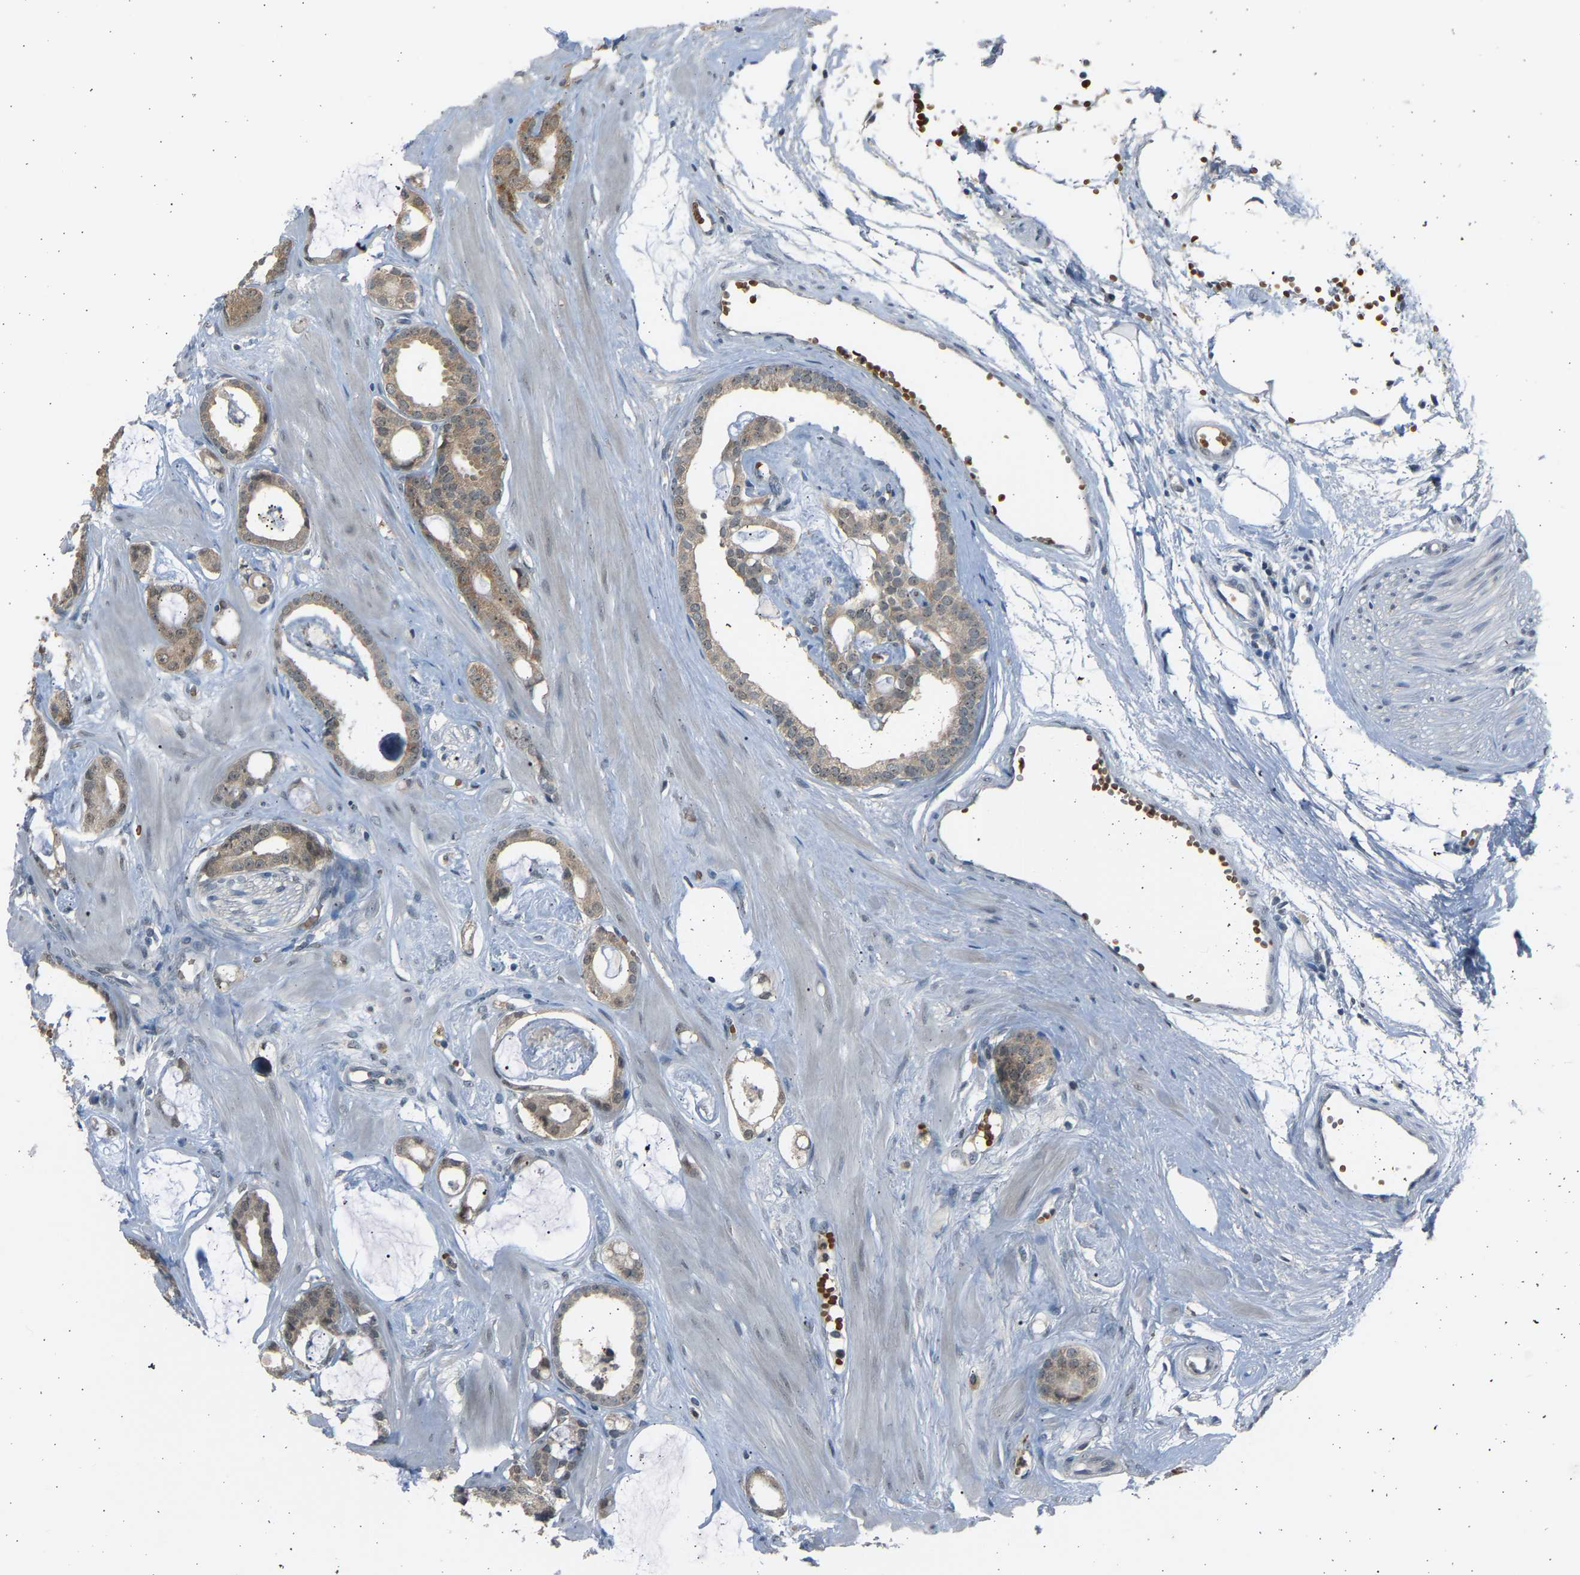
{"staining": {"intensity": "weak", "quantity": ">75%", "location": "cytoplasmic/membranous"}, "tissue": "prostate cancer", "cell_type": "Tumor cells", "image_type": "cancer", "snomed": [{"axis": "morphology", "description": "Adenocarcinoma, Low grade"}, {"axis": "topography", "description": "Prostate"}], "caption": "The histopathology image exhibits staining of prostate adenocarcinoma (low-grade), revealing weak cytoplasmic/membranous protein positivity (brown color) within tumor cells. (Stains: DAB (3,3'-diaminobenzidine) in brown, nuclei in blue, Microscopy: brightfield microscopy at high magnification).", "gene": "BIRC2", "patient": {"sex": "male", "age": 53}}